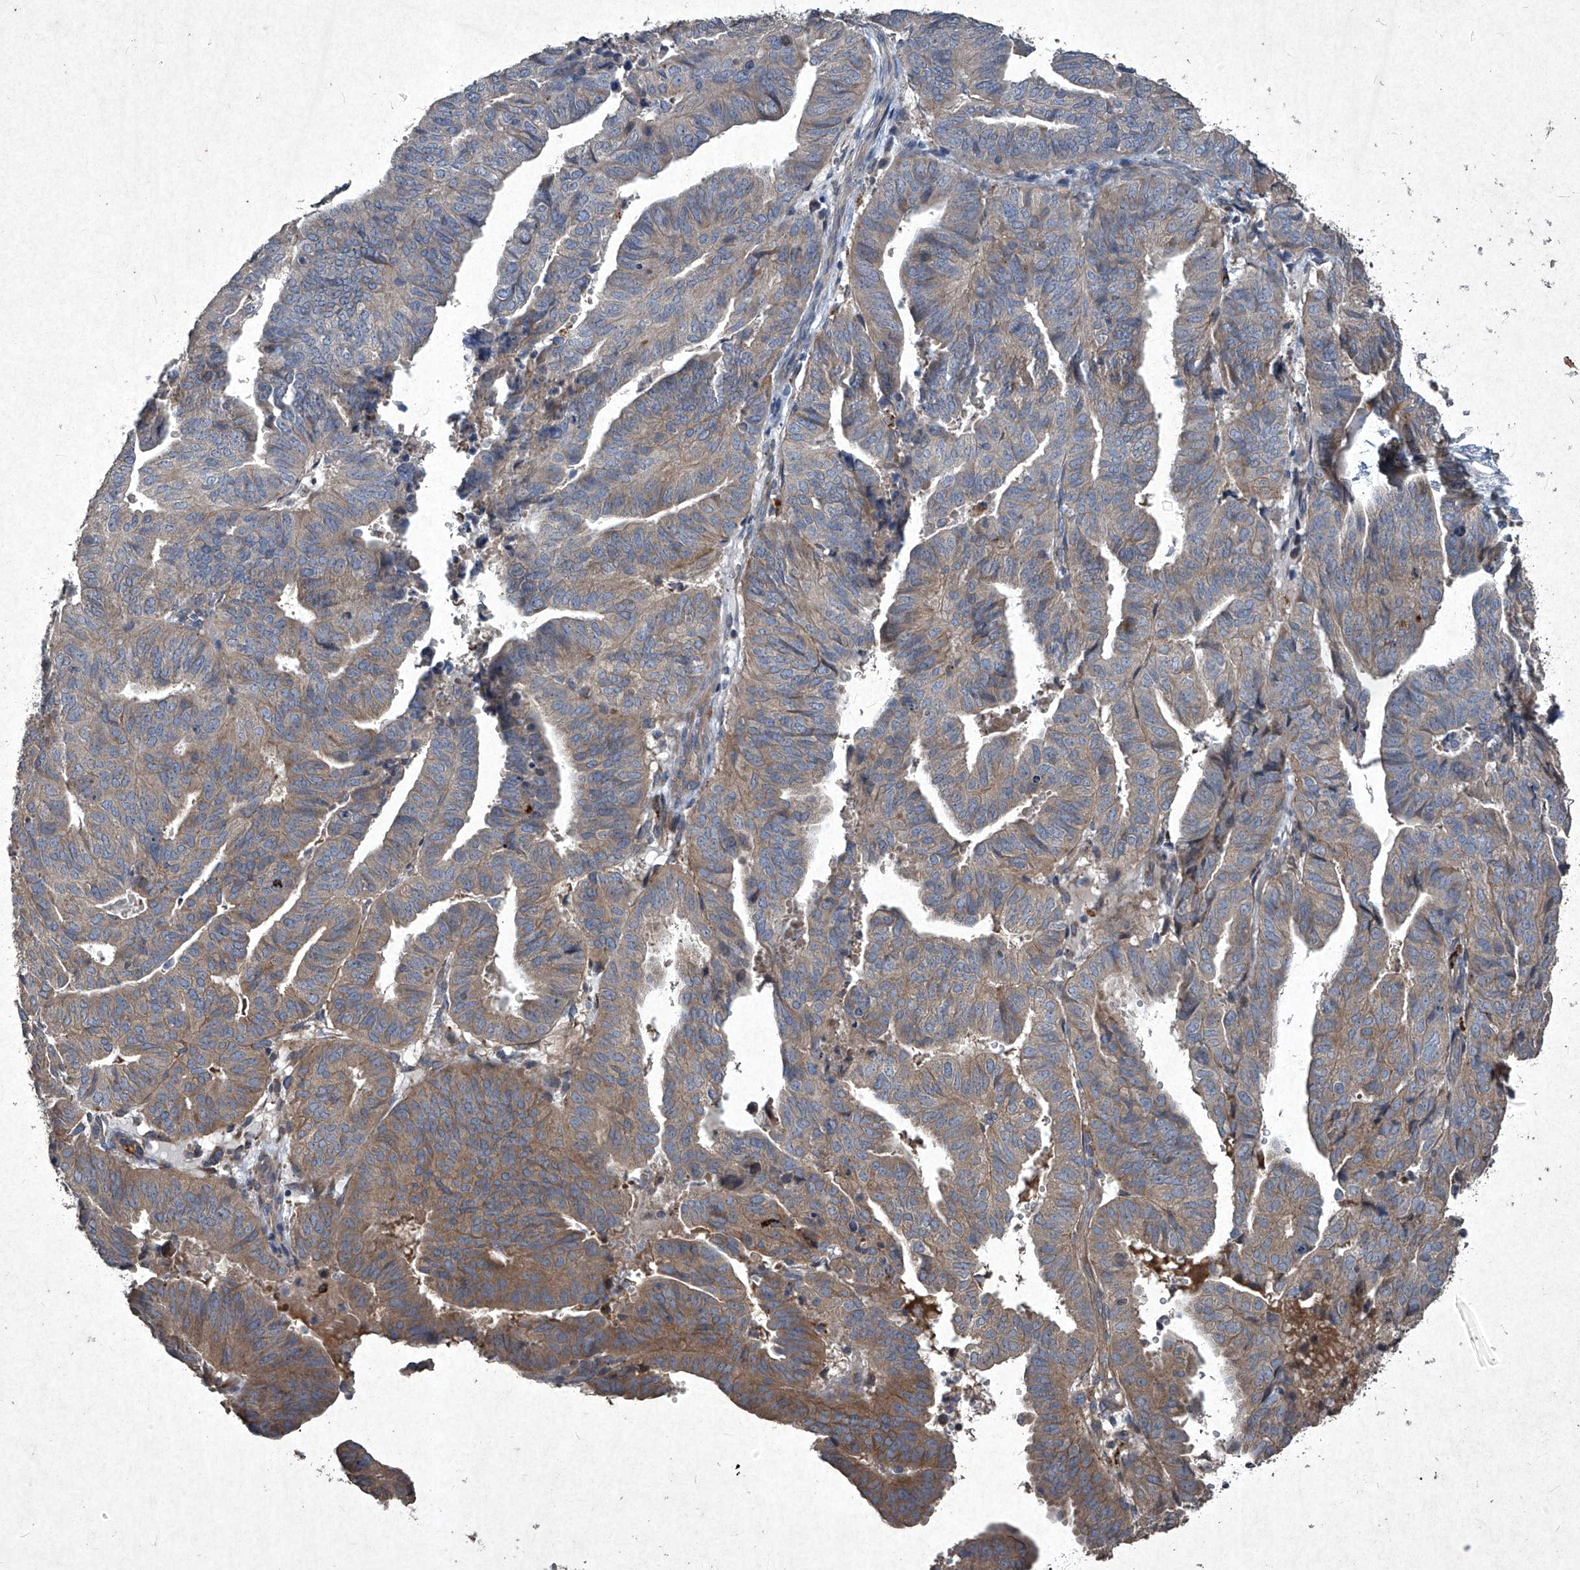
{"staining": {"intensity": "moderate", "quantity": "25%-75%", "location": "cytoplasmic/membranous"}, "tissue": "endometrial cancer", "cell_type": "Tumor cells", "image_type": "cancer", "snomed": [{"axis": "morphology", "description": "Adenocarcinoma, NOS"}, {"axis": "topography", "description": "Uterus"}], "caption": "Immunohistochemical staining of human endometrial cancer exhibits medium levels of moderate cytoplasmic/membranous staining in about 25%-75% of tumor cells.", "gene": "MED16", "patient": {"sex": "female", "age": 77}}